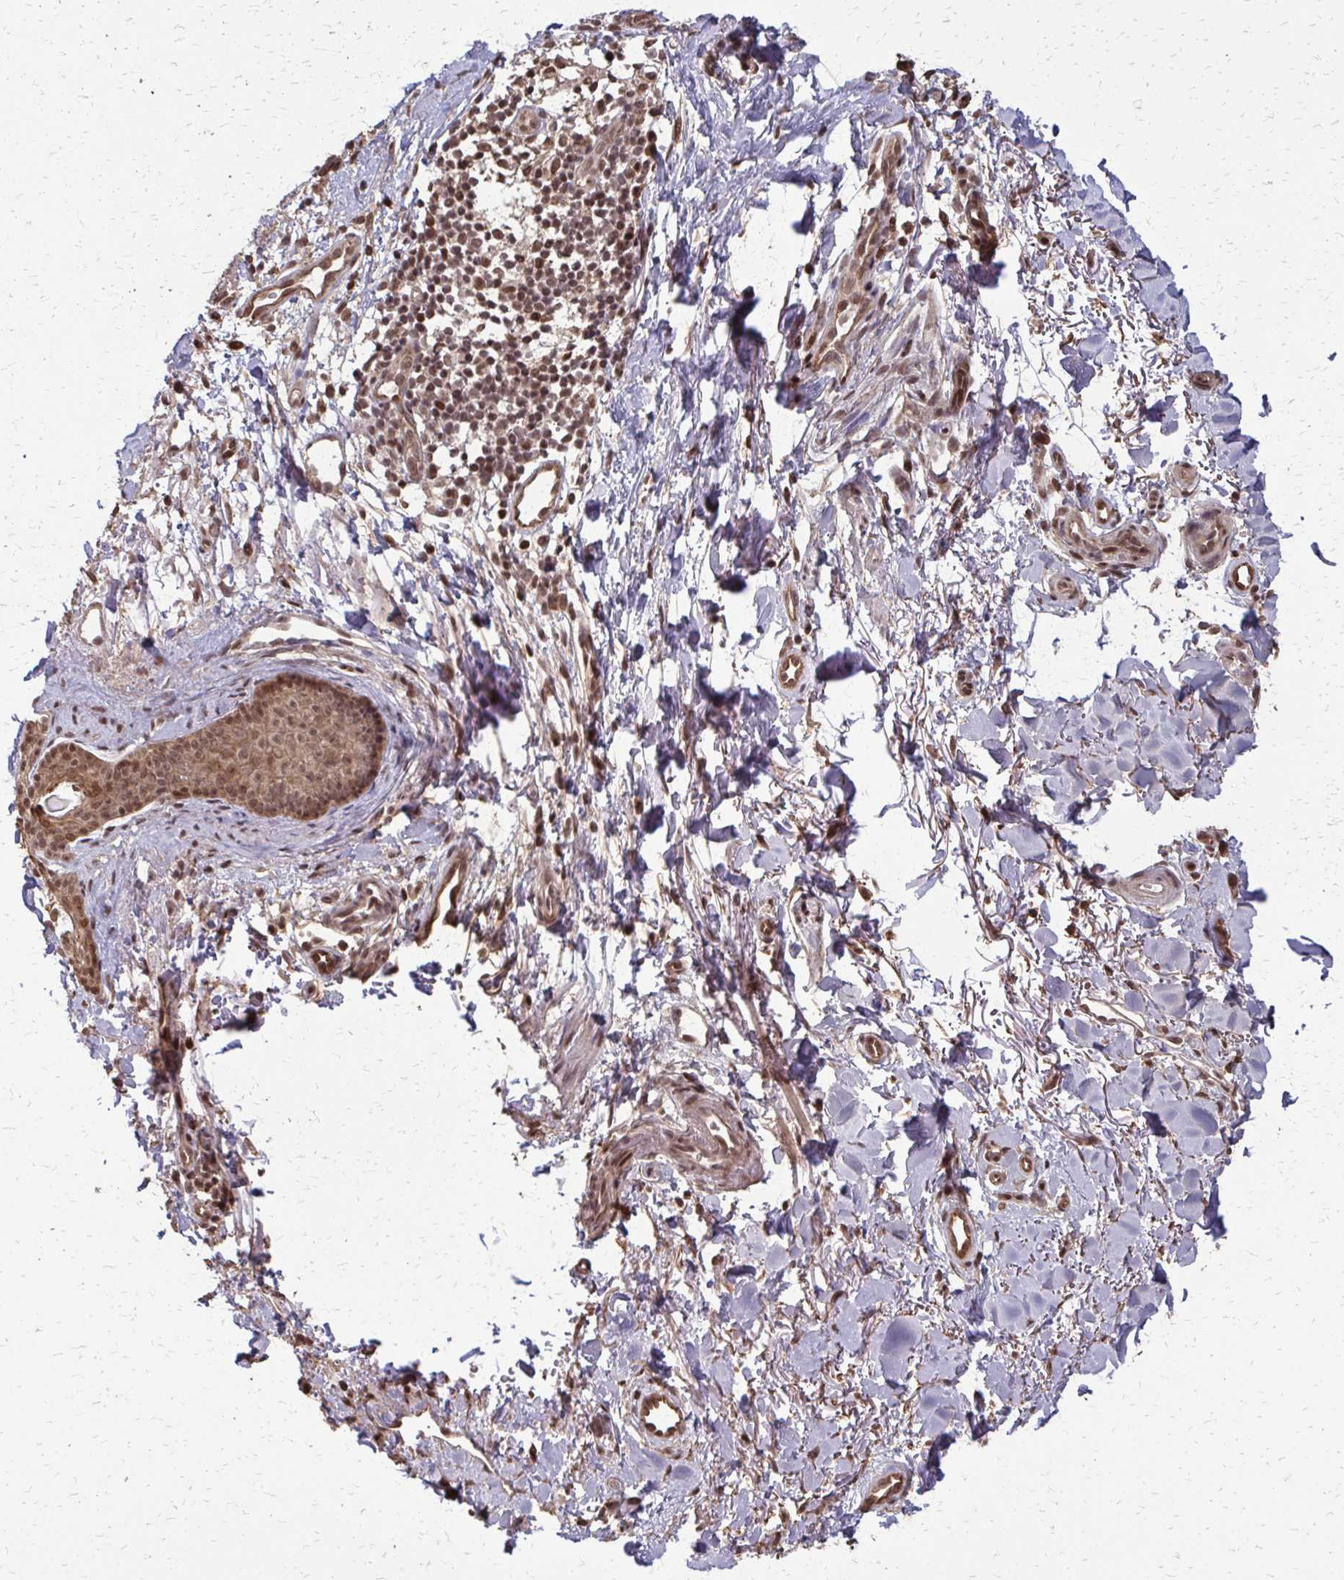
{"staining": {"intensity": "moderate", "quantity": ">75%", "location": "nuclear"}, "tissue": "skin cancer", "cell_type": "Tumor cells", "image_type": "cancer", "snomed": [{"axis": "morphology", "description": "Basal cell carcinoma"}, {"axis": "topography", "description": "Skin"}, {"axis": "topography", "description": "Skin of face"}], "caption": "Protein staining of skin cancer (basal cell carcinoma) tissue shows moderate nuclear expression in approximately >75% of tumor cells. Using DAB (3,3'-diaminobenzidine) (brown) and hematoxylin (blue) stains, captured at high magnification using brightfield microscopy.", "gene": "SS18", "patient": {"sex": "female", "age": 90}}